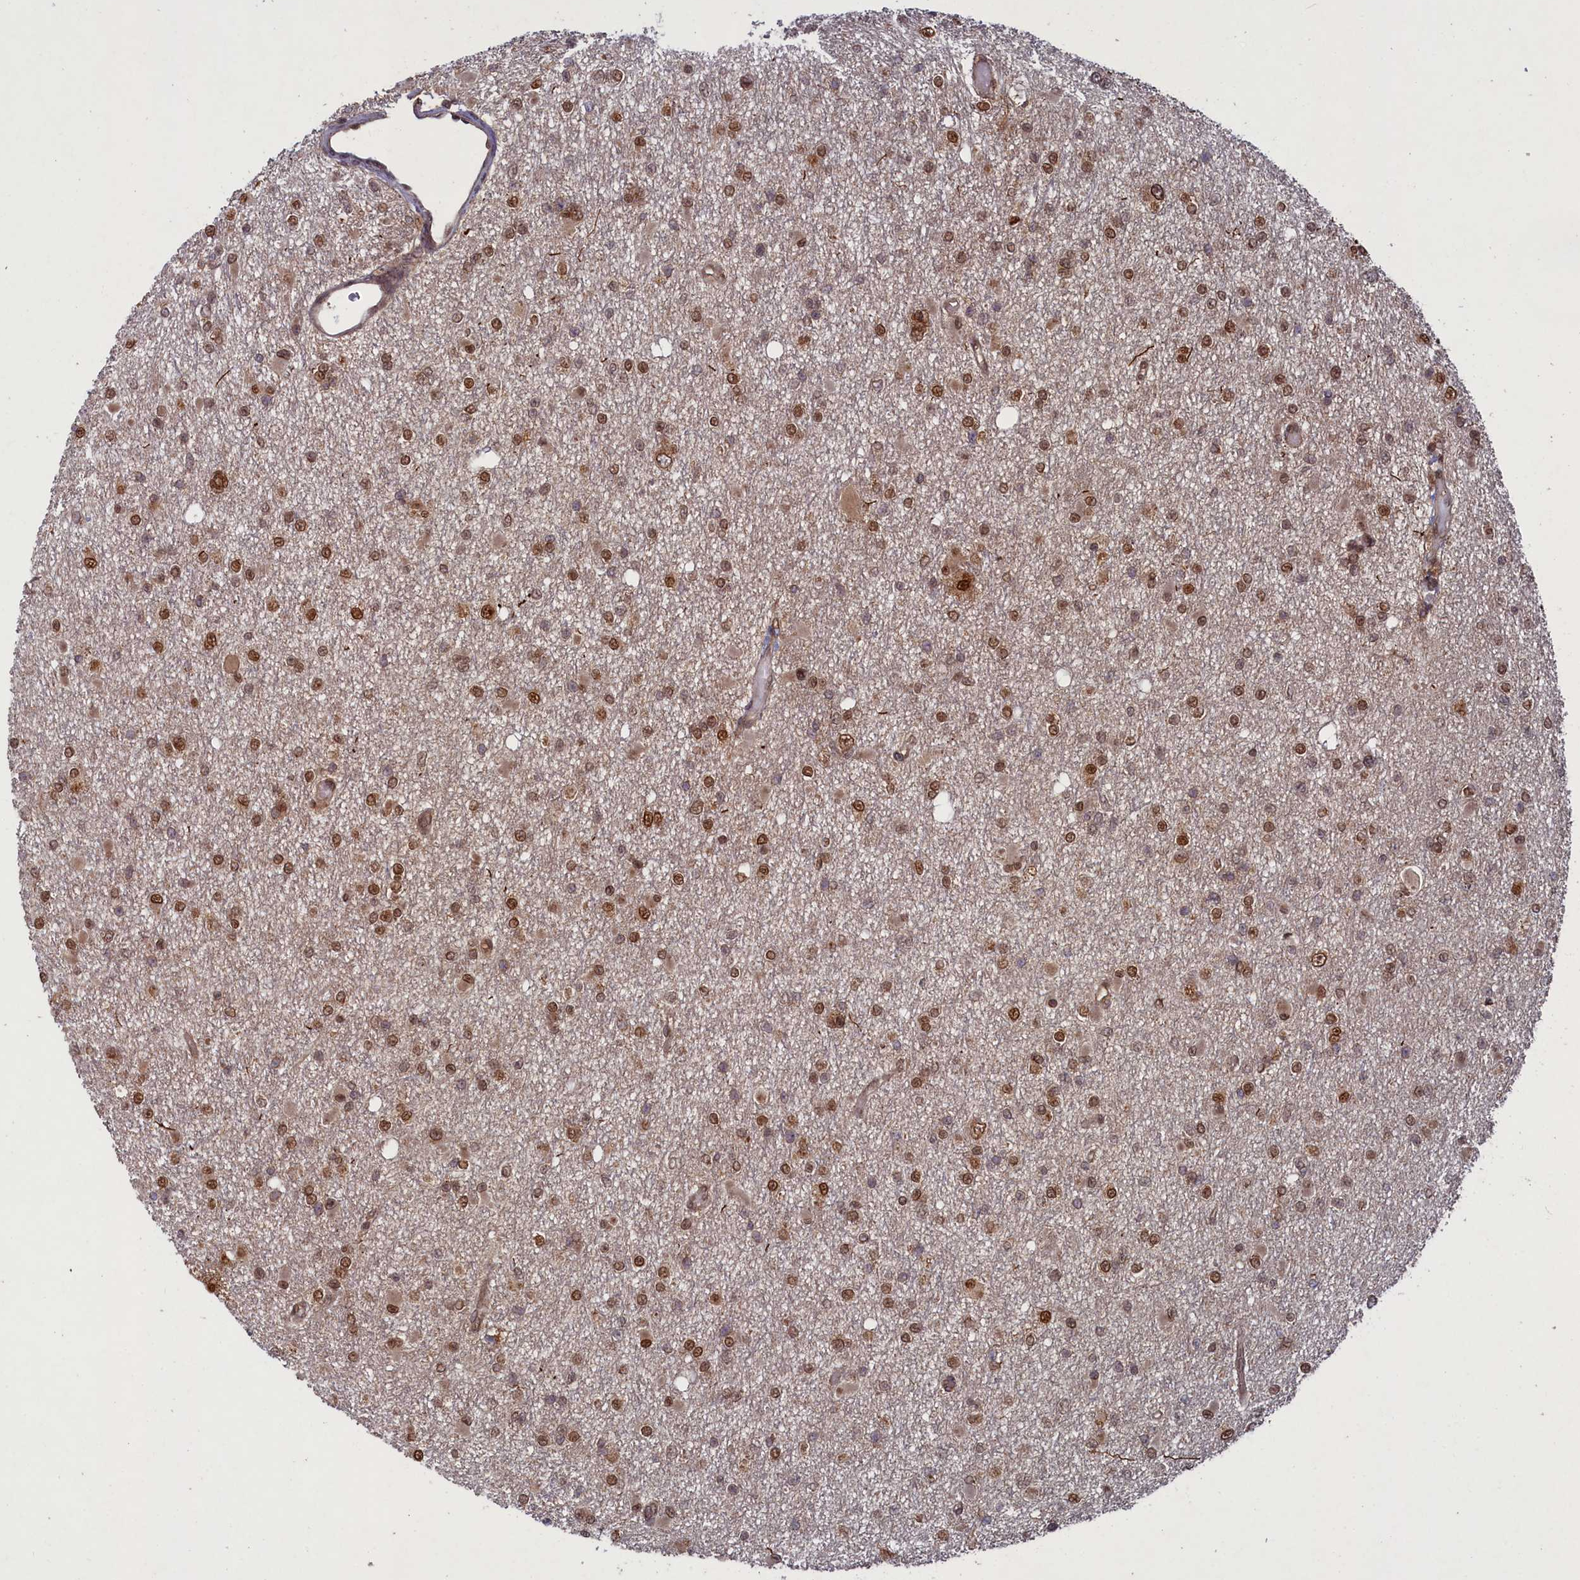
{"staining": {"intensity": "moderate", "quantity": ">75%", "location": "nuclear"}, "tissue": "glioma", "cell_type": "Tumor cells", "image_type": "cancer", "snomed": [{"axis": "morphology", "description": "Glioma, malignant, Low grade"}, {"axis": "topography", "description": "Brain"}], "caption": "Low-grade glioma (malignant) tissue displays moderate nuclear positivity in about >75% of tumor cells, visualized by immunohistochemistry. The staining was performed using DAB, with brown indicating positive protein expression. Nuclei are stained blue with hematoxylin.", "gene": "NAE1", "patient": {"sex": "female", "age": 22}}